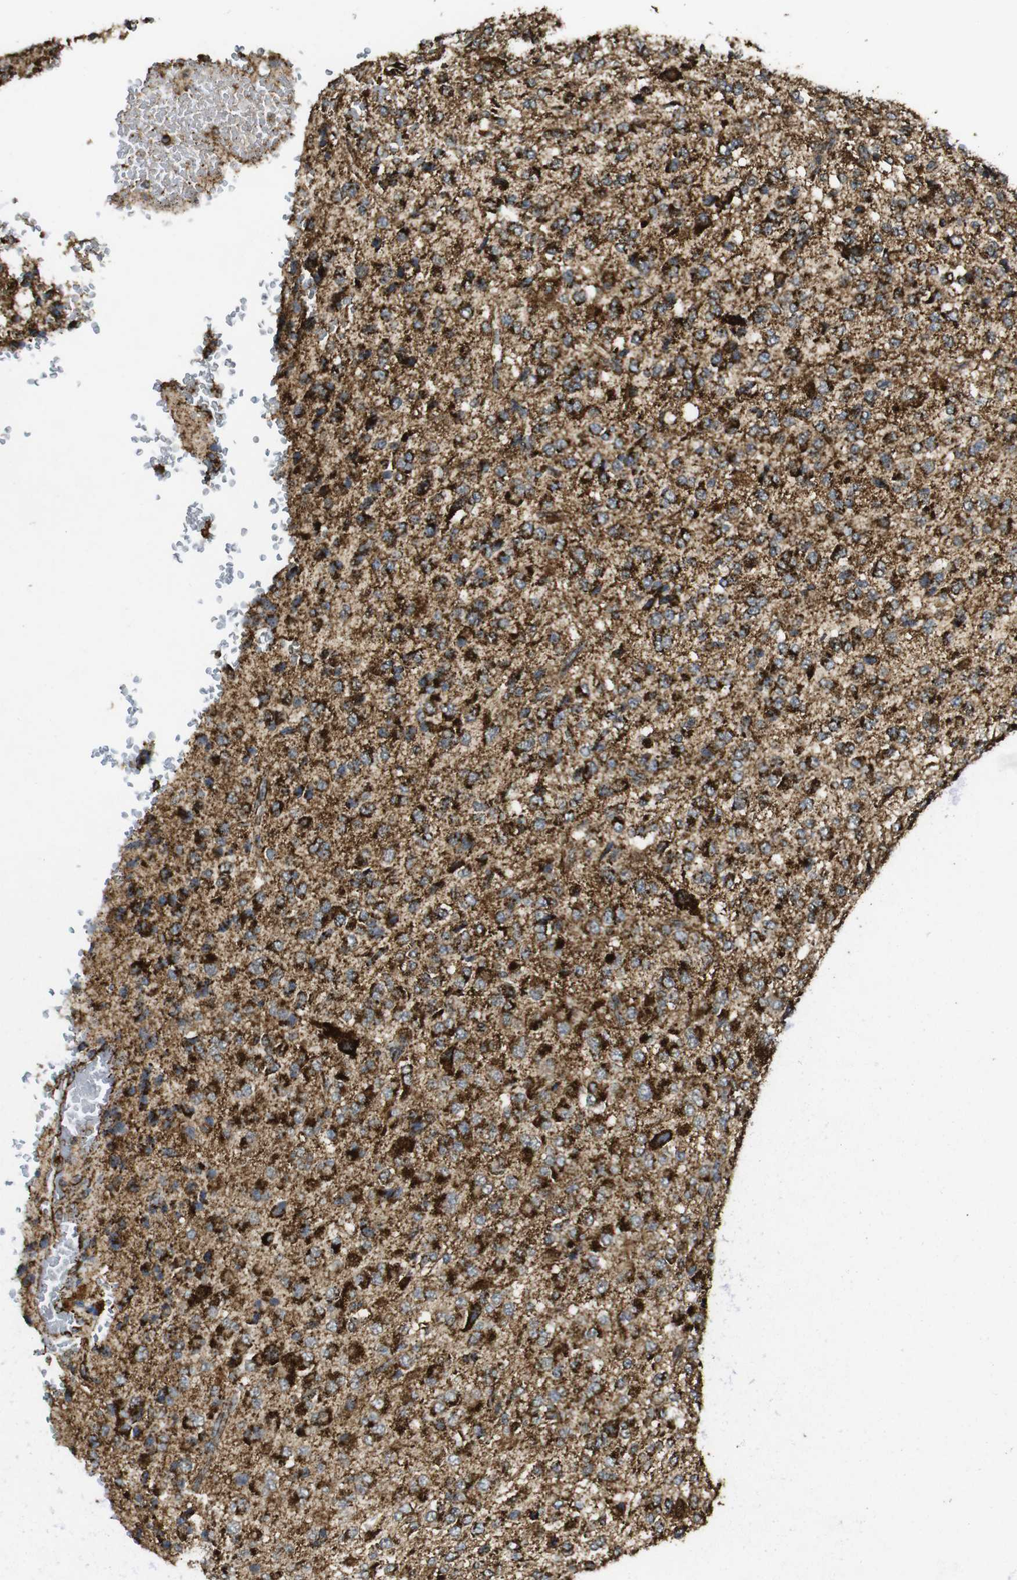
{"staining": {"intensity": "strong", "quantity": ">75%", "location": "cytoplasmic/membranous"}, "tissue": "glioma", "cell_type": "Tumor cells", "image_type": "cancer", "snomed": [{"axis": "morphology", "description": "Glioma, malignant, High grade"}, {"axis": "topography", "description": "pancreas cauda"}], "caption": "Immunohistochemical staining of human high-grade glioma (malignant) exhibits strong cytoplasmic/membranous protein positivity in about >75% of tumor cells. (brown staining indicates protein expression, while blue staining denotes nuclei).", "gene": "ATP5F1A", "patient": {"sex": "male", "age": 60}}